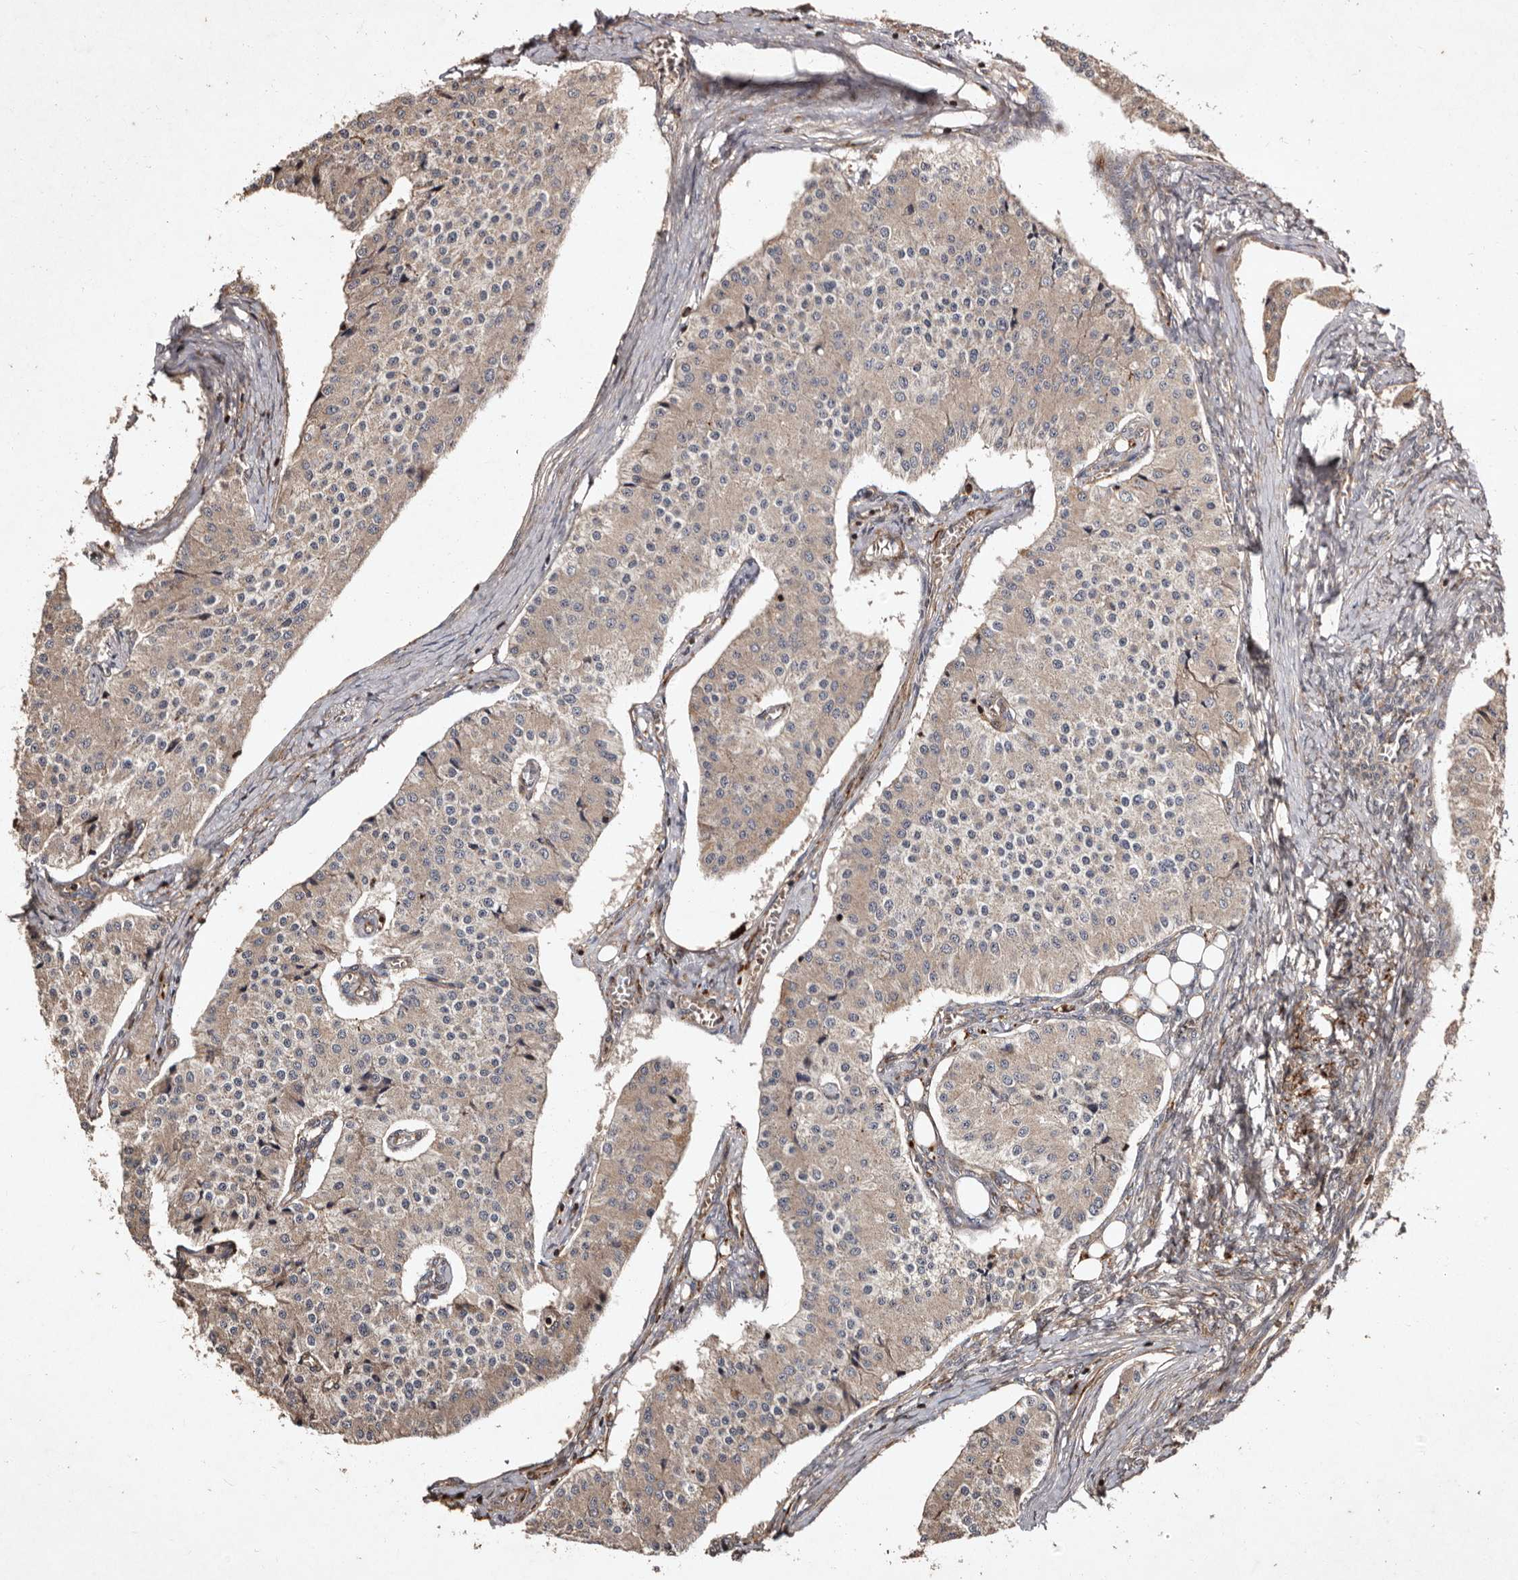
{"staining": {"intensity": "weak", "quantity": "25%-75%", "location": "cytoplasmic/membranous"}, "tissue": "carcinoid", "cell_type": "Tumor cells", "image_type": "cancer", "snomed": [{"axis": "morphology", "description": "Carcinoid, malignant, NOS"}, {"axis": "topography", "description": "Colon"}], "caption": "Approximately 25%-75% of tumor cells in carcinoid display weak cytoplasmic/membranous protein staining as visualized by brown immunohistochemical staining.", "gene": "PRKD3", "patient": {"sex": "female", "age": 52}}